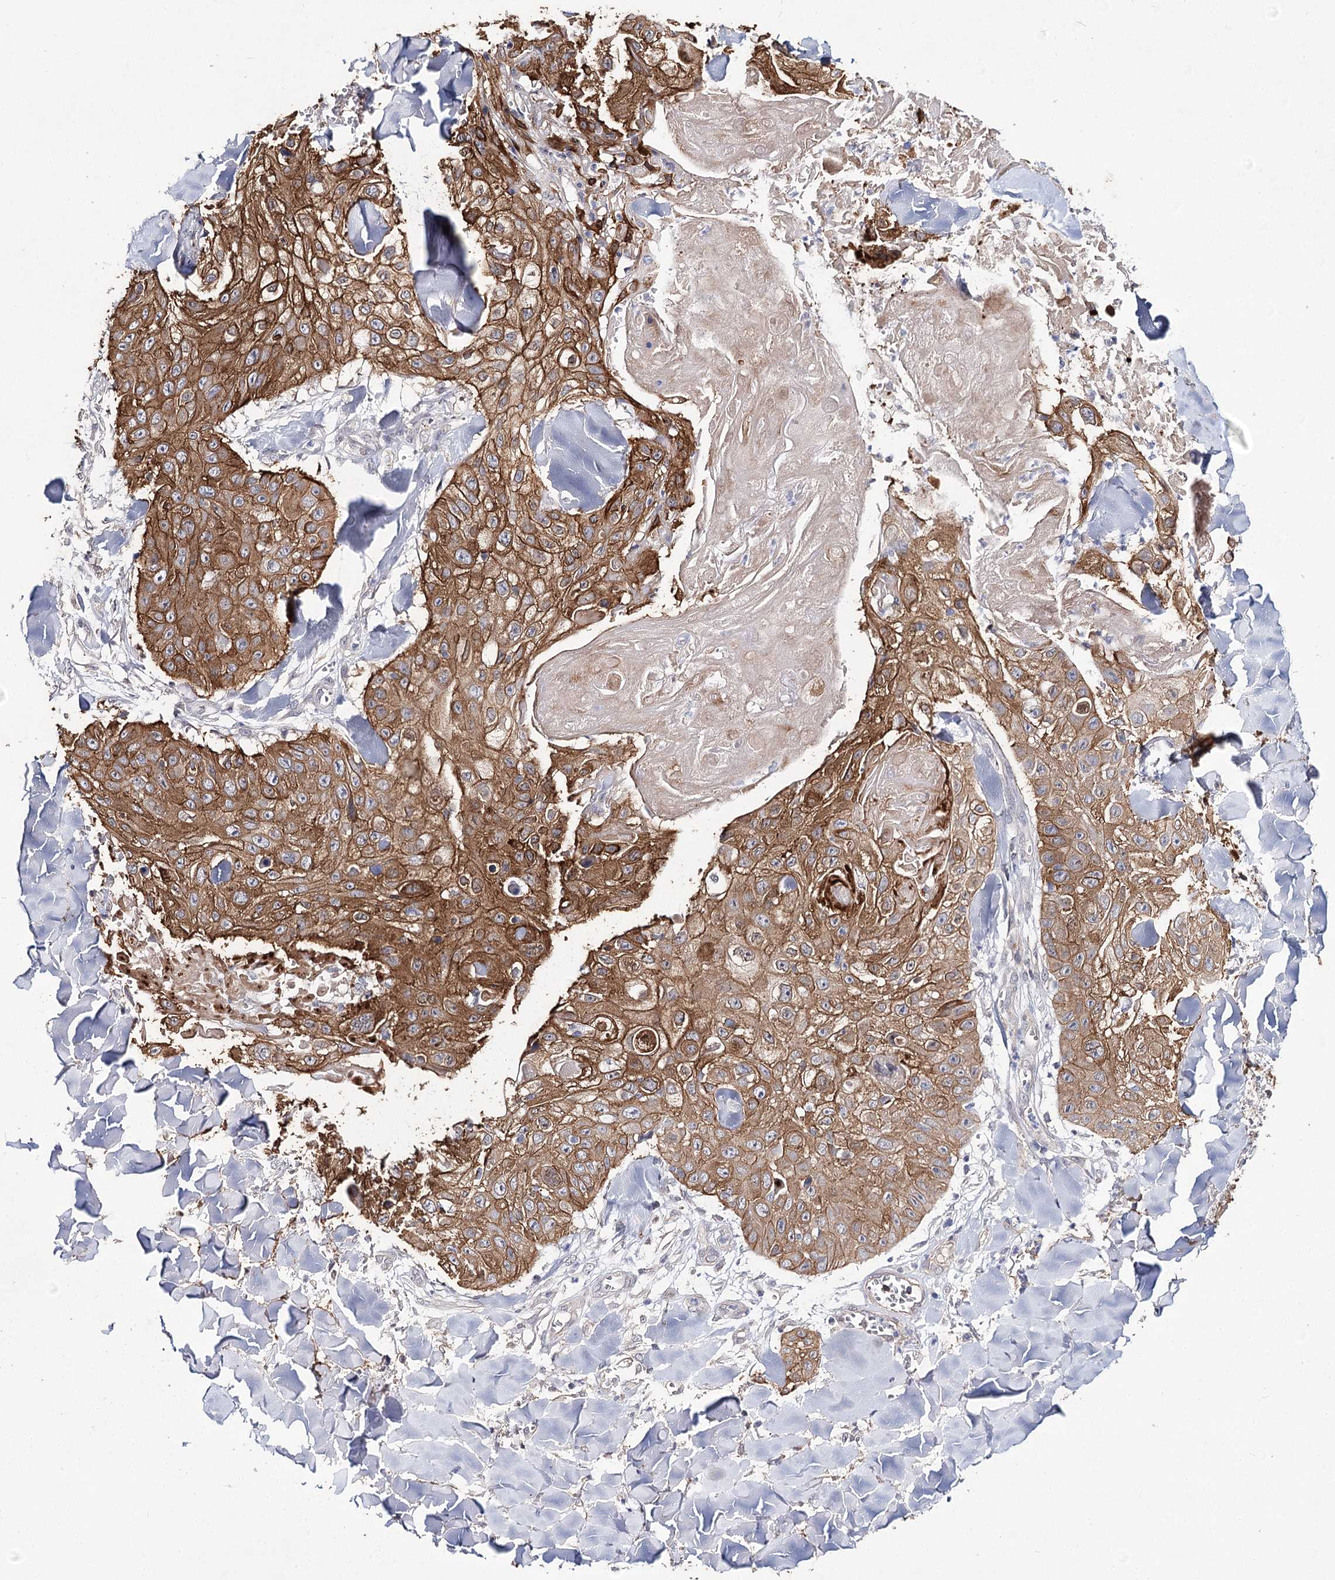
{"staining": {"intensity": "strong", "quantity": ">75%", "location": "cytoplasmic/membranous"}, "tissue": "skin cancer", "cell_type": "Tumor cells", "image_type": "cancer", "snomed": [{"axis": "morphology", "description": "Squamous cell carcinoma, NOS"}, {"axis": "topography", "description": "Skin"}], "caption": "A high-resolution photomicrograph shows immunohistochemistry staining of skin squamous cell carcinoma, which exhibits strong cytoplasmic/membranous staining in about >75% of tumor cells.", "gene": "TMEM218", "patient": {"sex": "male", "age": 86}}